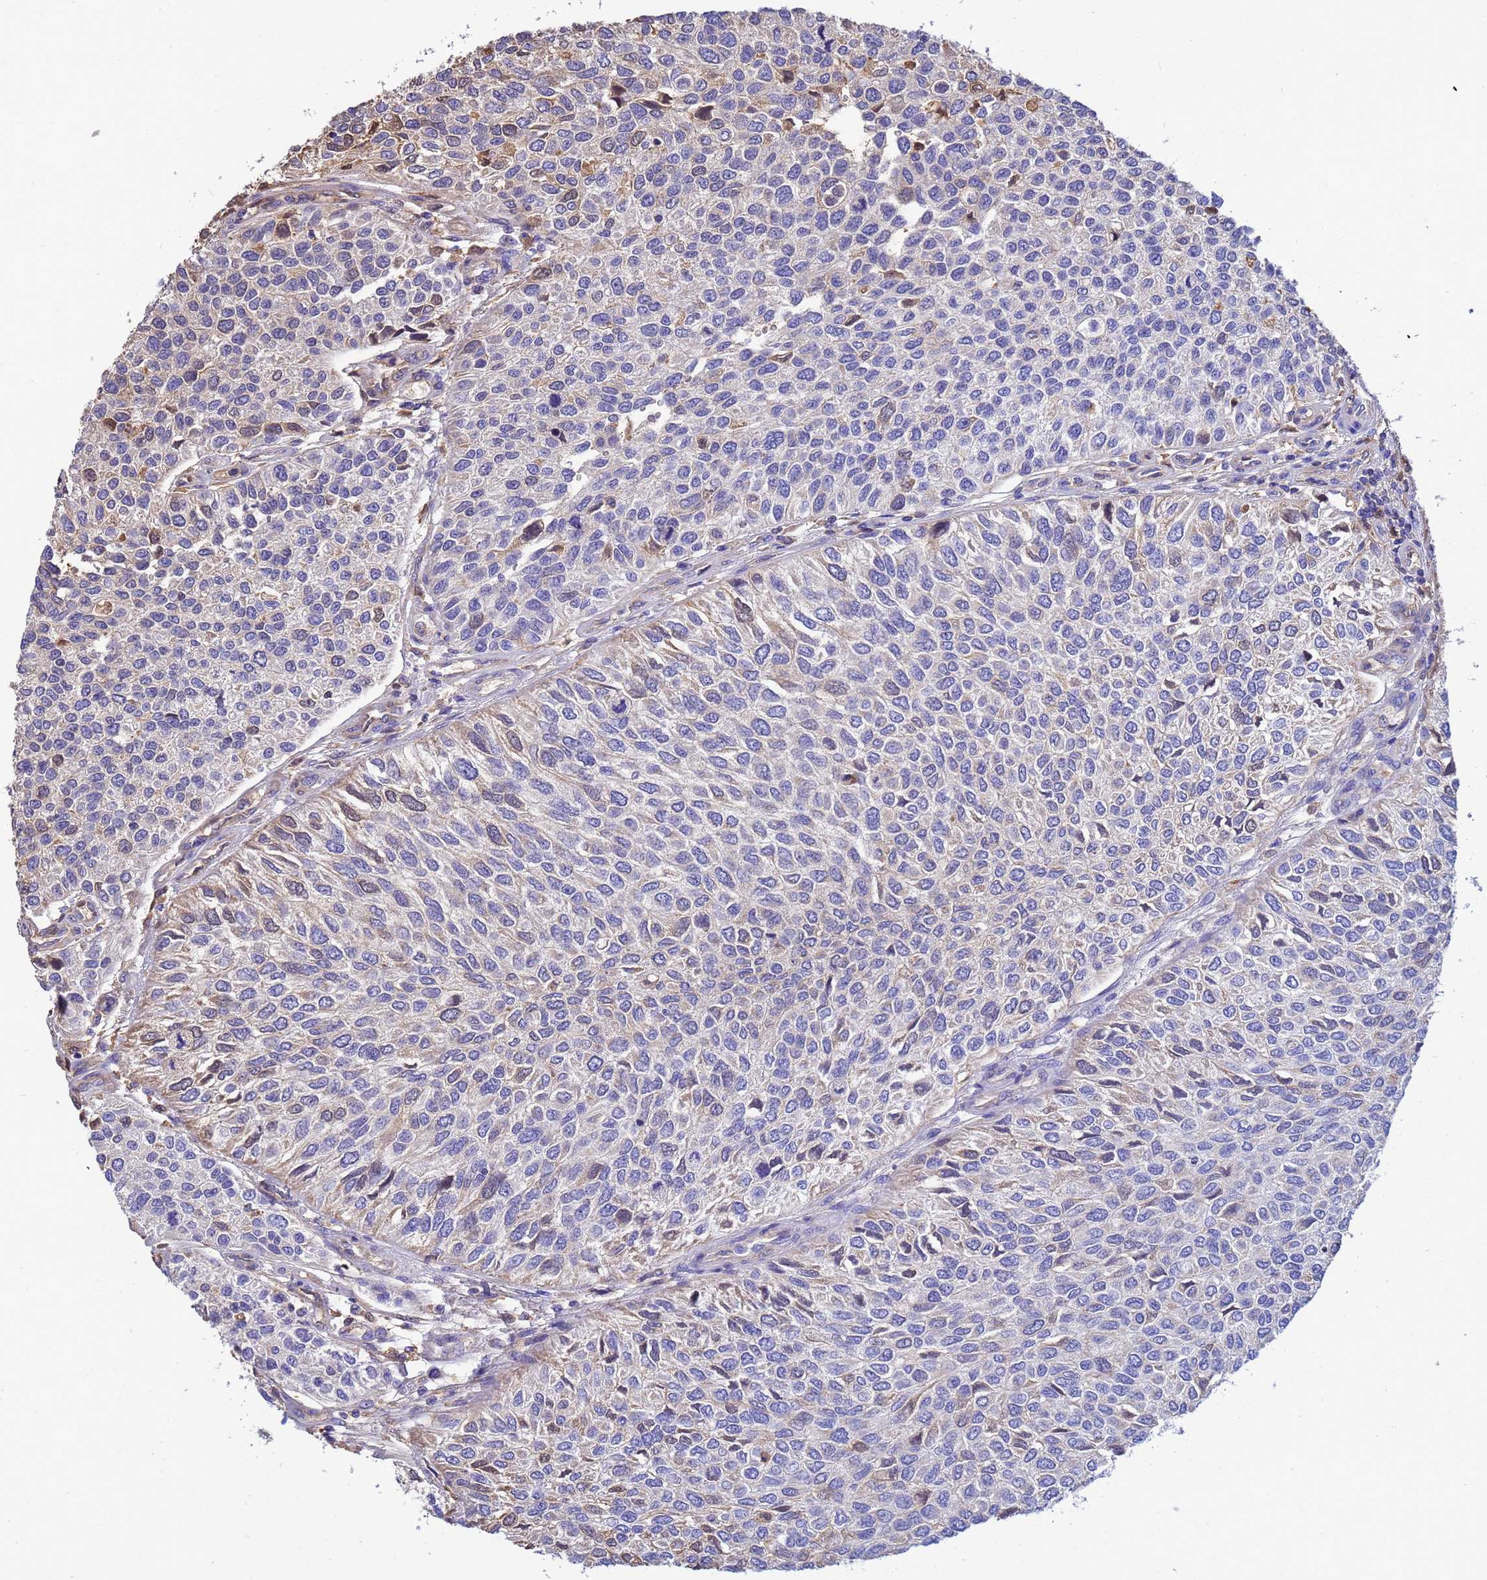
{"staining": {"intensity": "weak", "quantity": "<25%", "location": "cytoplasmic/membranous"}, "tissue": "urothelial cancer", "cell_type": "Tumor cells", "image_type": "cancer", "snomed": [{"axis": "morphology", "description": "Urothelial carcinoma, NOS"}, {"axis": "topography", "description": "Urinary bladder"}], "caption": "Protein analysis of transitional cell carcinoma shows no significant expression in tumor cells.", "gene": "GLUD1", "patient": {"sex": "male", "age": 55}}